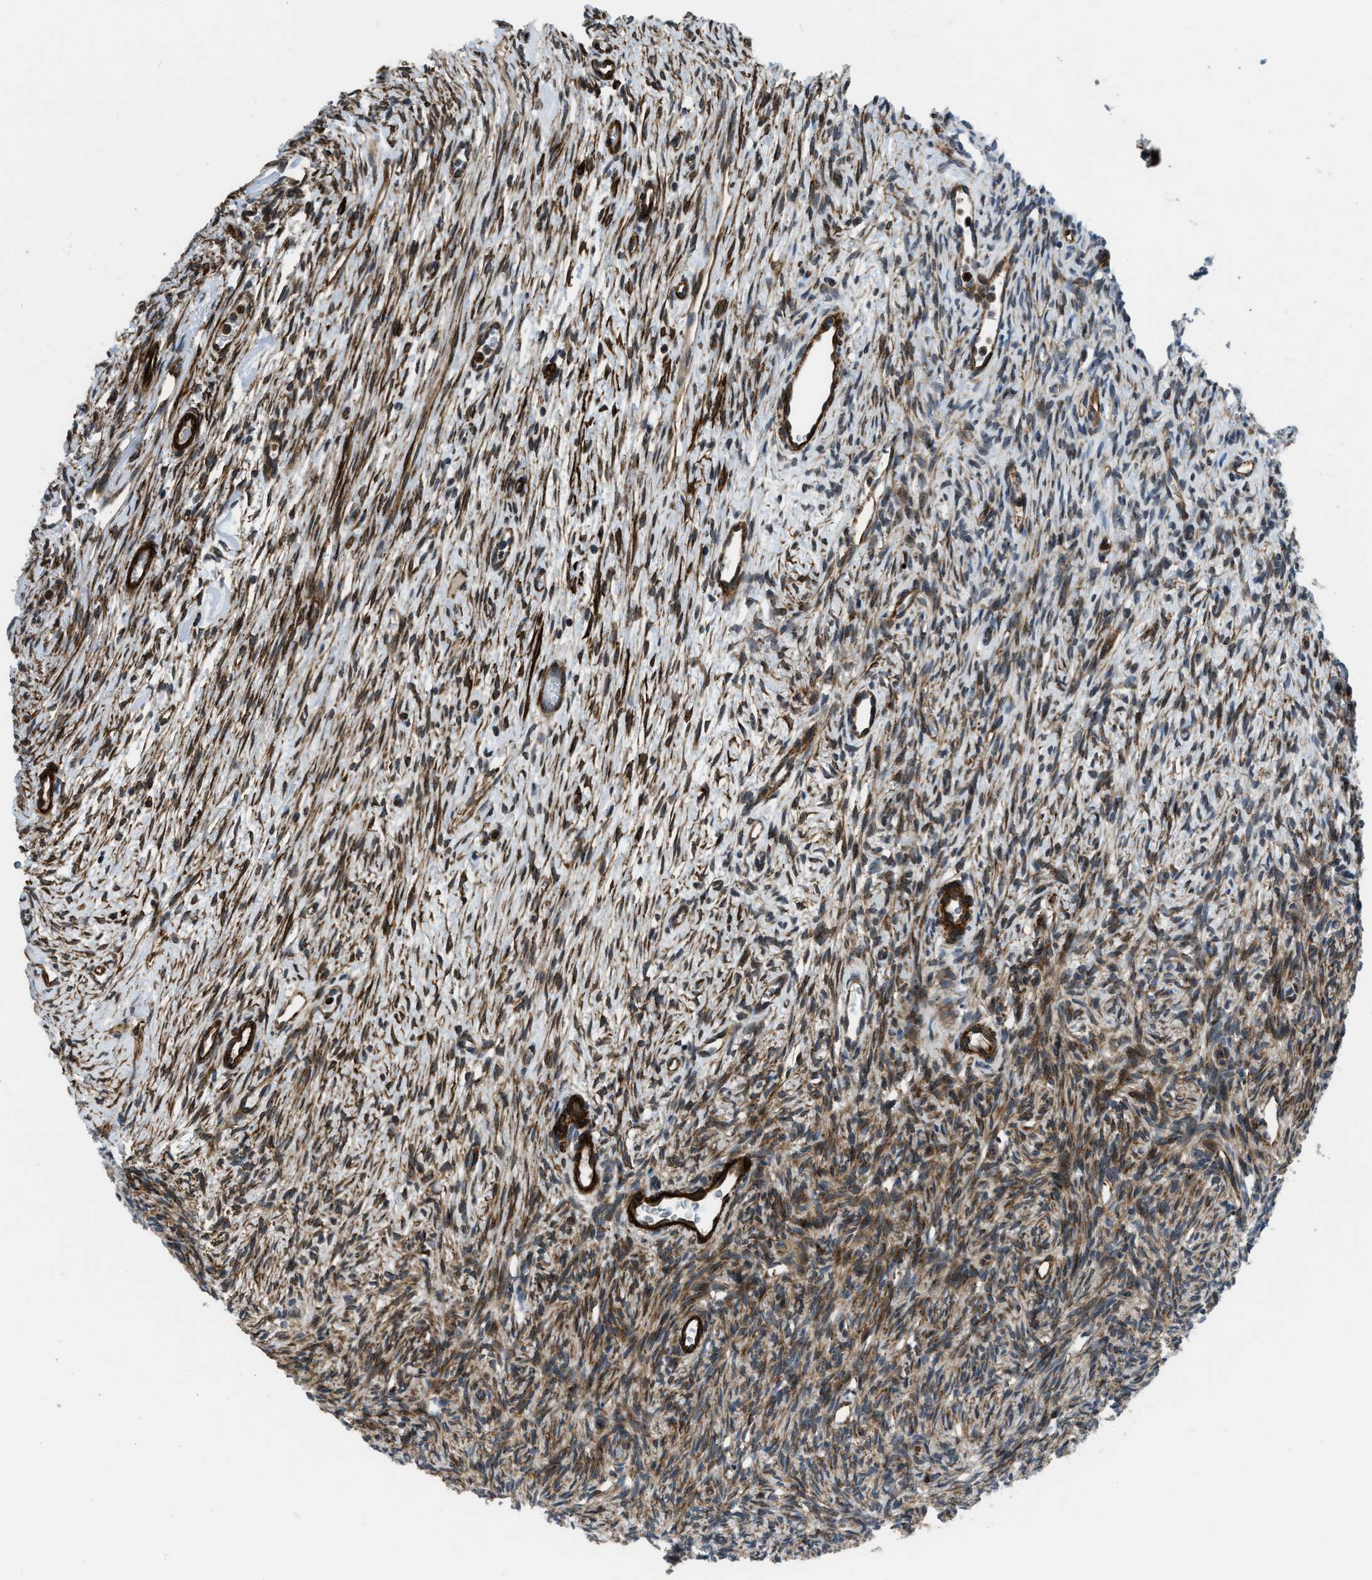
{"staining": {"intensity": "moderate", "quantity": ">75%", "location": "cytoplasmic/membranous"}, "tissue": "ovary", "cell_type": "Follicle cells", "image_type": "normal", "snomed": [{"axis": "morphology", "description": "Normal tissue, NOS"}, {"axis": "topography", "description": "Ovary"}], "caption": "Immunohistochemistry histopathology image of normal ovary: human ovary stained using immunohistochemistry displays medium levels of moderate protein expression localized specifically in the cytoplasmic/membranous of follicle cells, appearing as a cytoplasmic/membranous brown color.", "gene": "GSDME", "patient": {"sex": "female", "age": 33}}